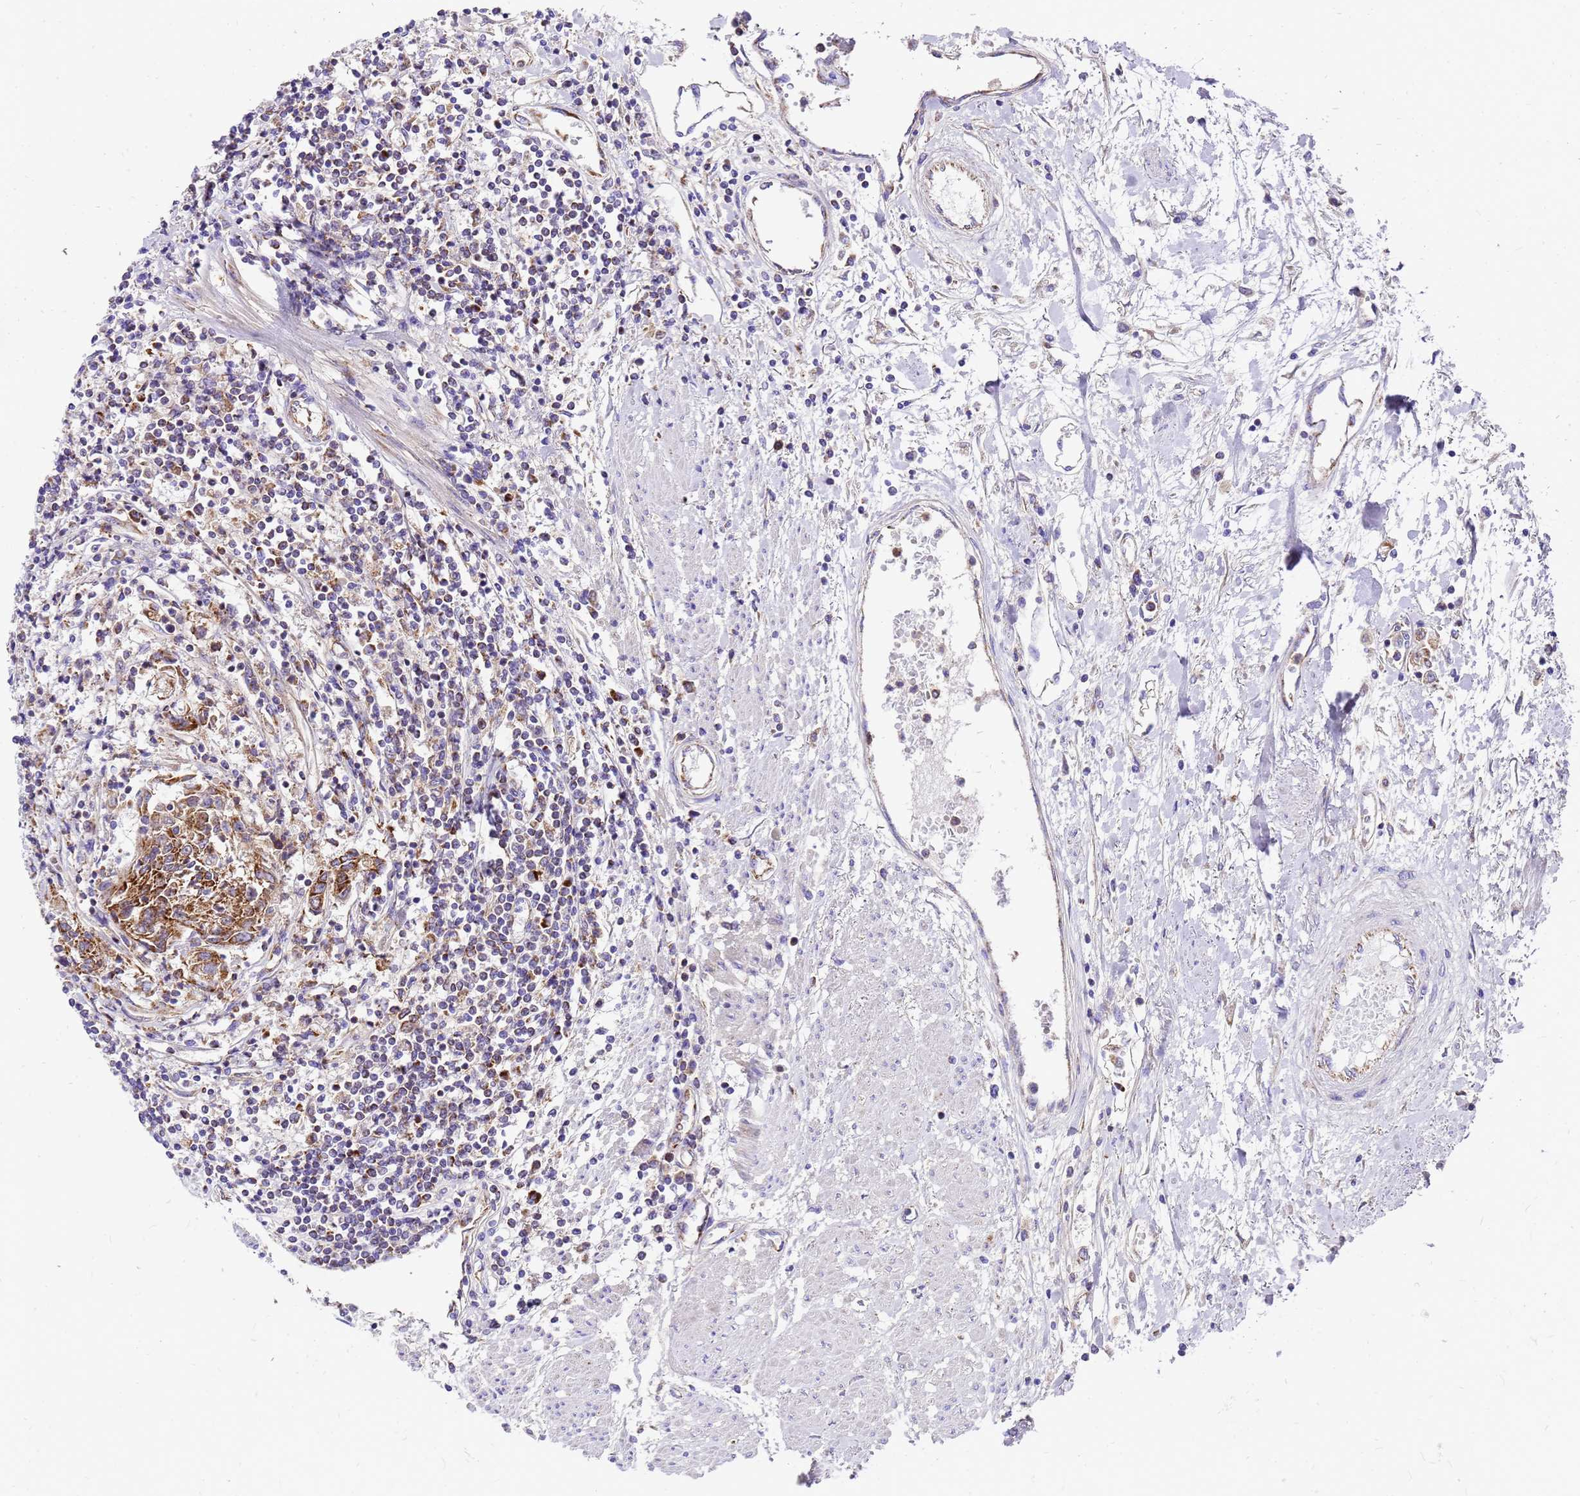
{"staining": {"intensity": "moderate", "quantity": ">75%", "location": "cytoplasmic/membranous"}, "tissue": "urothelial cancer", "cell_type": "Tumor cells", "image_type": "cancer", "snomed": [{"axis": "morphology", "description": "Urothelial carcinoma, High grade"}, {"axis": "topography", "description": "Urinary bladder"}], "caption": "This is a micrograph of immunohistochemistry staining of urothelial cancer, which shows moderate positivity in the cytoplasmic/membranous of tumor cells.", "gene": "MRPS26", "patient": {"sex": "female", "age": 85}}